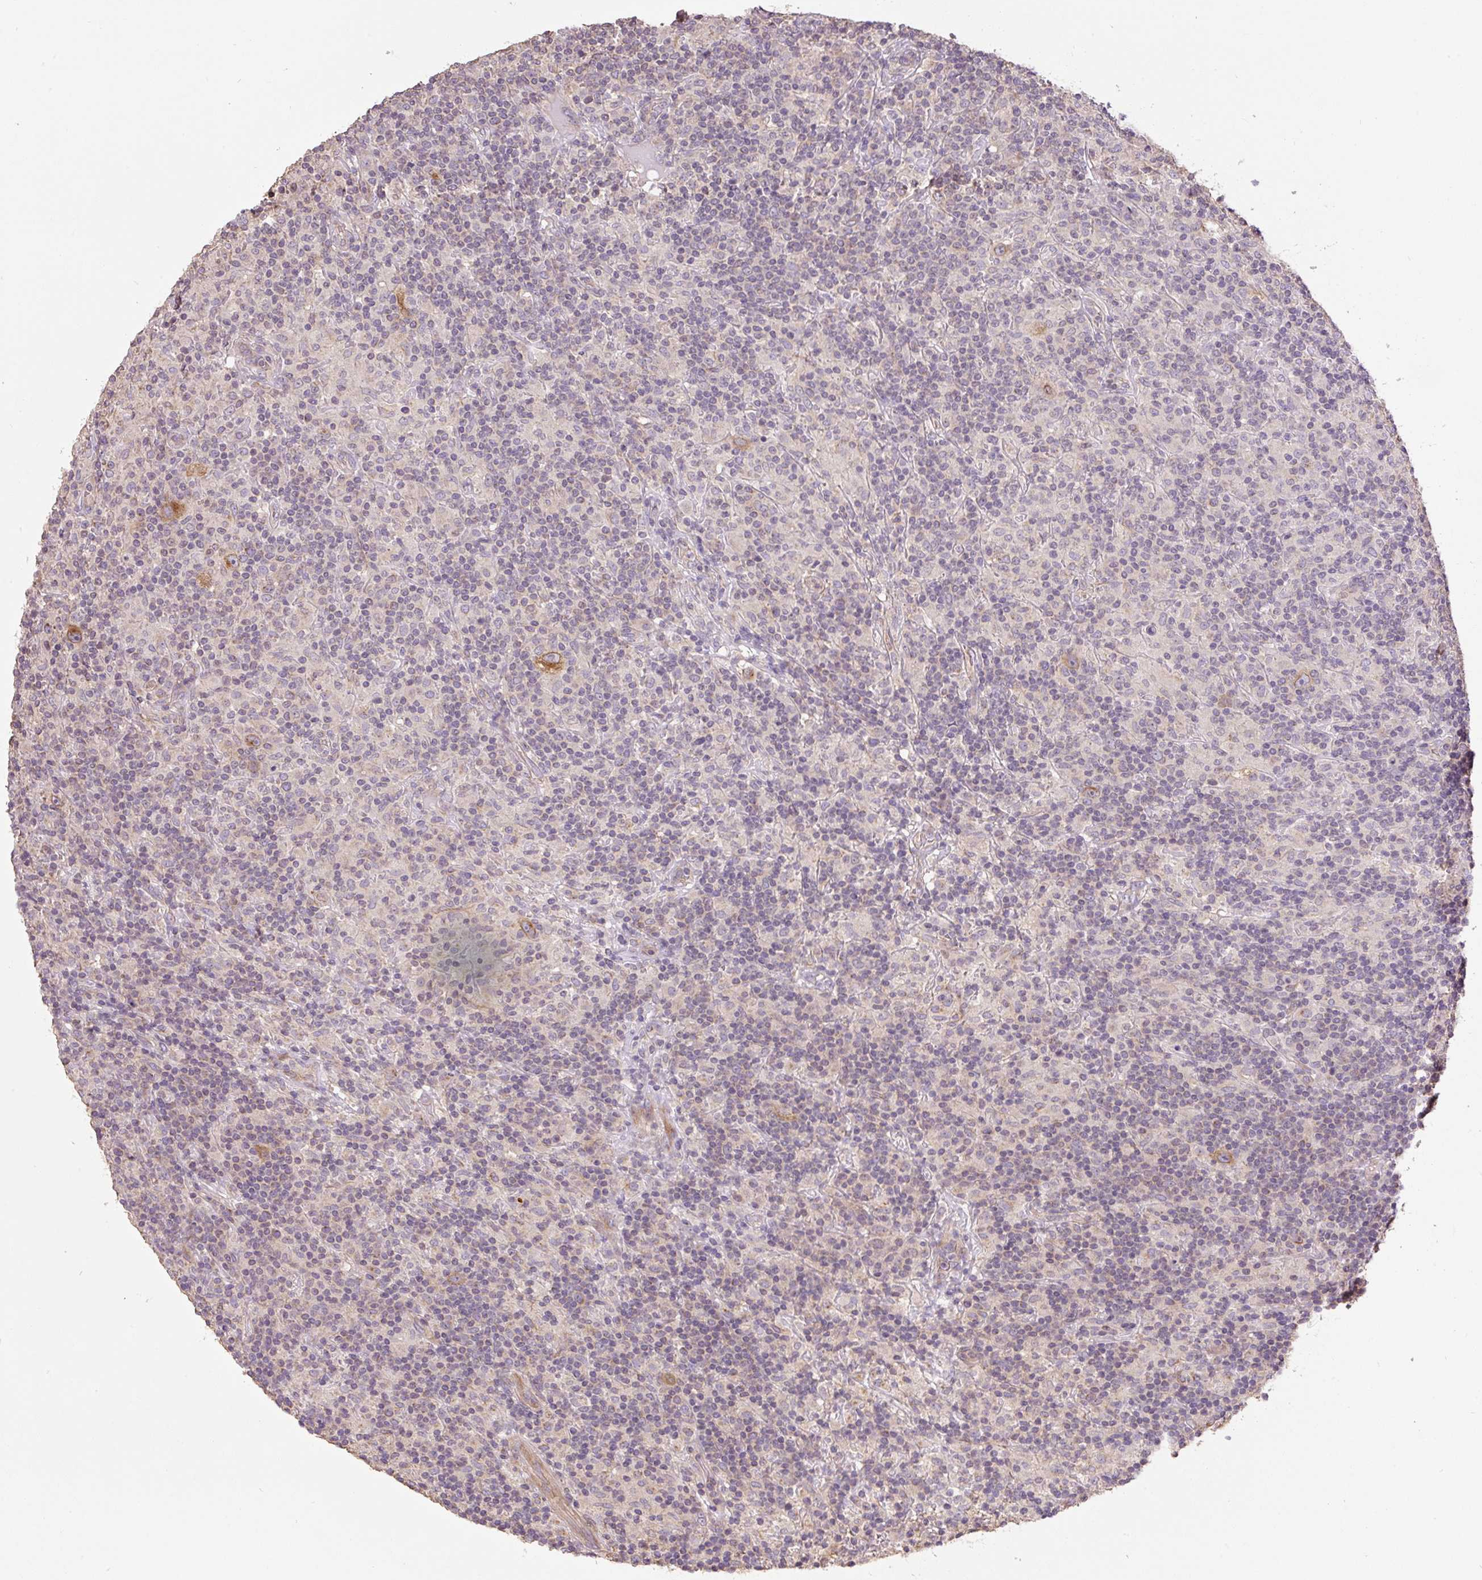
{"staining": {"intensity": "moderate", "quantity": ">75%", "location": "cytoplasmic/membranous"}, "tissue": "lymphoma", "cell_type": "Tumor cells", "image_type": "cancer", "snomed": [{"axis": "morphology", "description": "Hodgkin's disease, NOS"}, {"axis": "topography", "description": "Lymph node"}], "caption": "Immunohistochemical staining of human lymphoma reveals medium levels of moderate cytoplasmic/membranous protein positivity in about >75% of tumor cells.", "gene": "COX8A", "patient": {"sex": "male", "age": 70}}